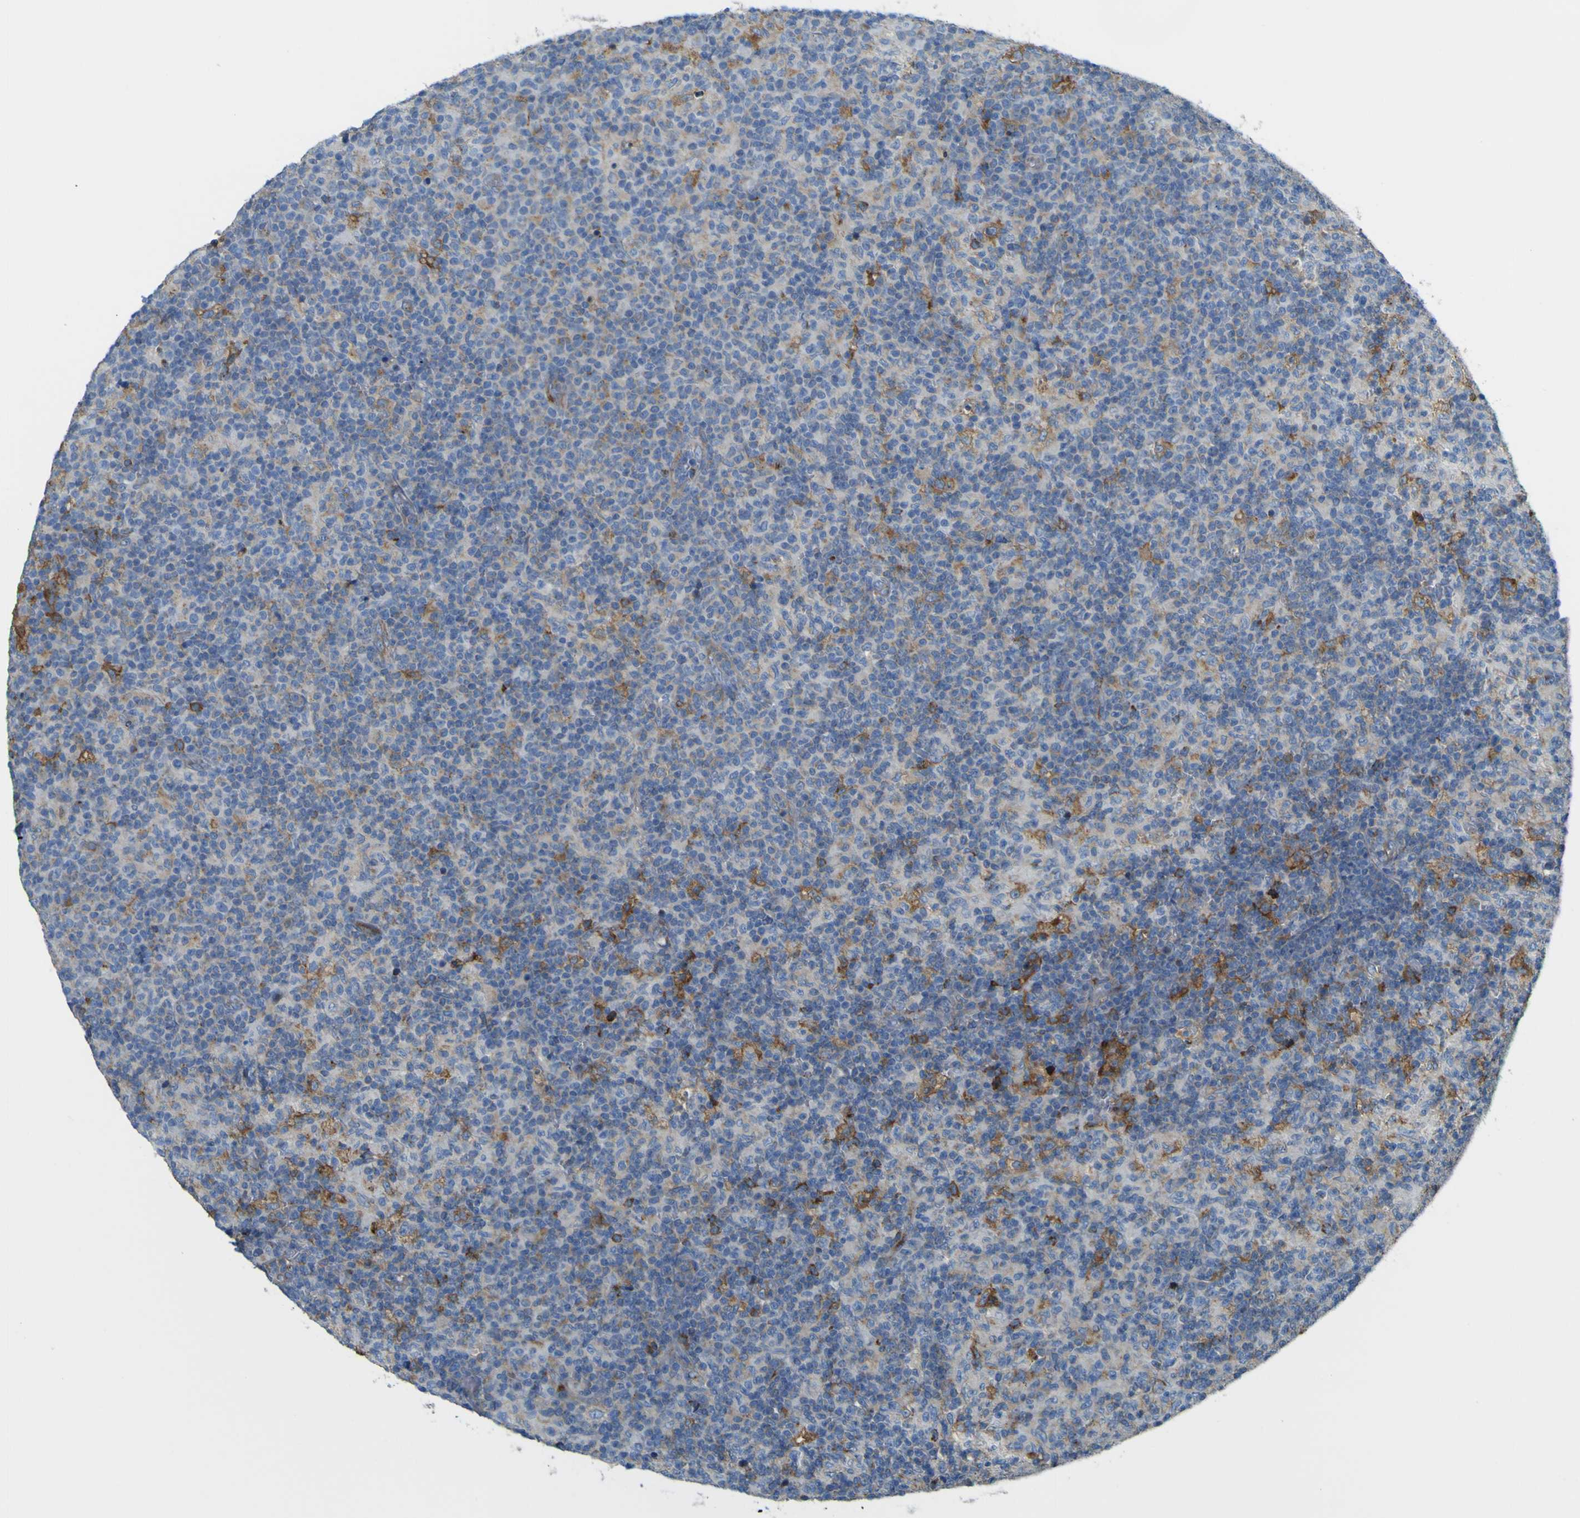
{"staining": {"intensity": "moderate", "quantity": "<25%", "location": "cytoplasmic/membranous"}, "tissue": "lymph node", "cell_type": "Germinal center cells", "image_type": "normal", "snomed": [{"axis": "morphology", "description": "Normal tissue, NOS"}, {"axis": "morphology", "description": "Inflammation, NOS"}, {"axis": "topography", "description": "Lymph node"}], "caption": "Immunohistochemistry micrograph of unremarkable lymph node: lymph node stained using immunohistochemistry (IHC) demonstrates low levels of moderate protein expression localized specifically in the cytoplasmic/membranous of germinal center cells, appearing as a cytoplasmic/membranous brown color.", "gene": "IGF2R", "patient": {"sex": "male", "age": 55}}